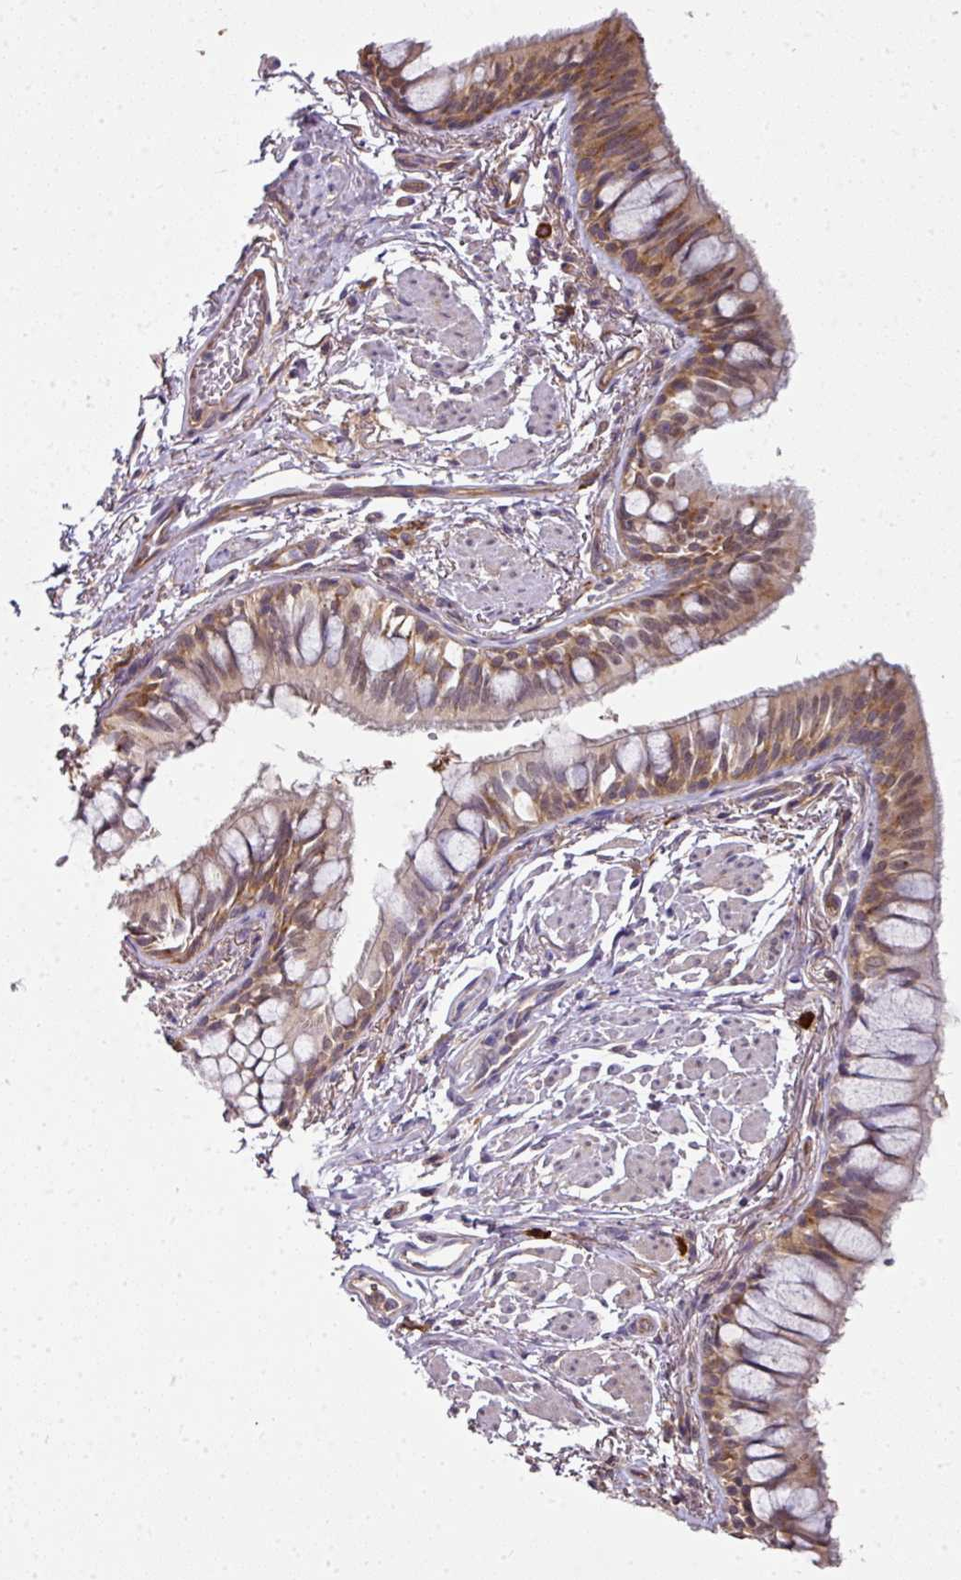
{"staining": {"intensity": "moderate", "quantity": ">75%", "location": "cytoplasmic/membranous"}, "tissue": "bronchus", "cell_type": "Respiratory epithelial cells", "image_type": "normal", "snomed": [{"axis": "morphology", "description": "Normal tissue, NOS"}, {"axis": "topography", "description": "Bronchus"}], "caption": "Approximately >75% of respiratory epithelial cells in normal bronchus reveal moderate cytoplasmic/membranous protein staining as visualized by brown immunohistochemical staining.", "gene": "RBM14", "patient": {"sex": "male", "age": 70}}